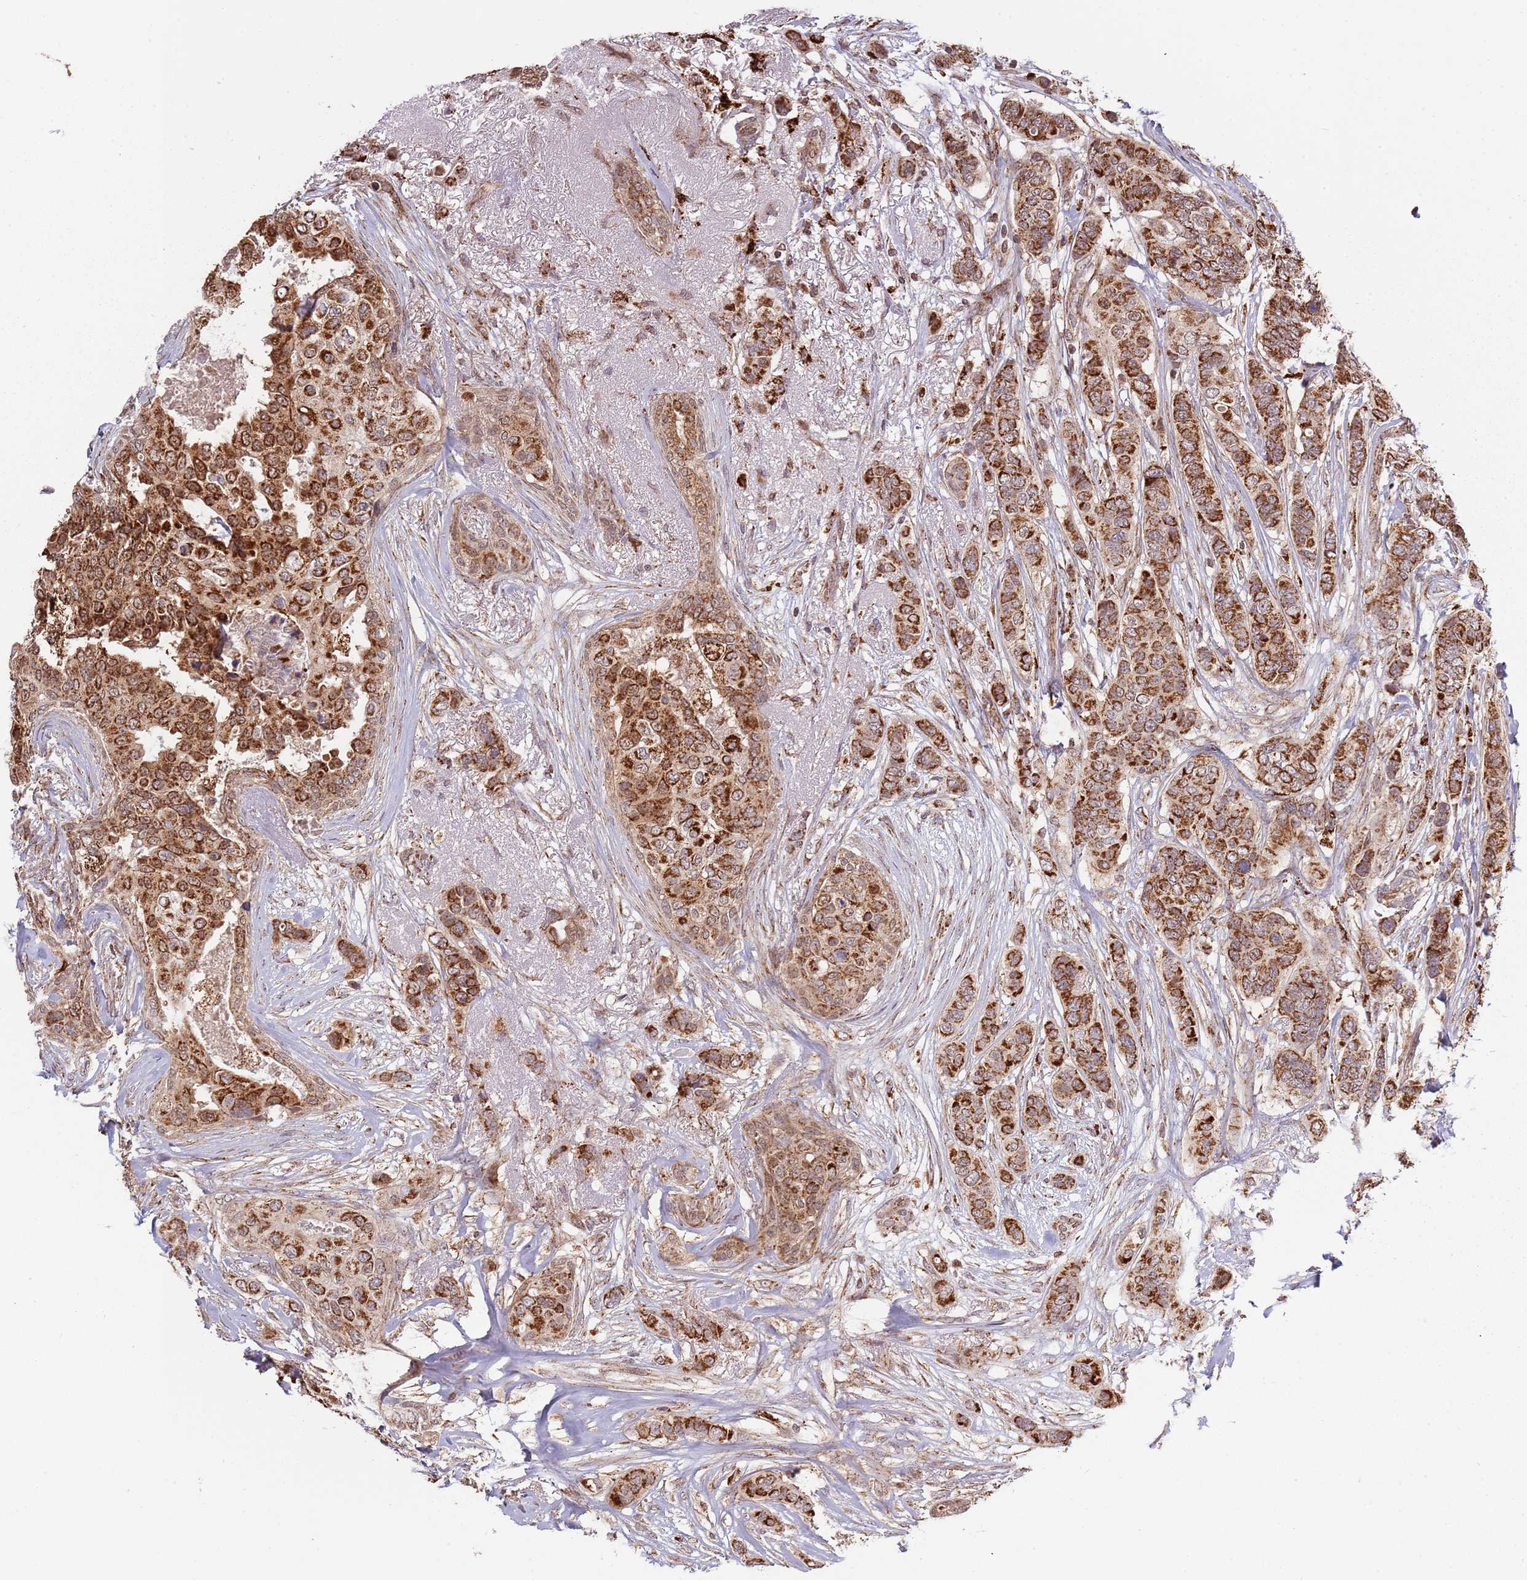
{"staining": {"intensity": "strong", "quantity": ">75%", "location": "cytoplasmic/membranous"}, "tissue": "breast cancer", "cell_type": "Tumor cells", "image_type": "cancer", "snomed": [{"axis": "morphology", "description": "Lobular carcinoma"}, {"axis": "topography", "description": "Breast"}], "caption": "Breast cancer tissue exhibits strong cytoplasmic/membranous positivity in about >75% of tumor cells, visualized by immunohistochemistry. (DAB (3,3'-diaminobenzidine) = brown stain, brightfield microscopy at high magnification).", "gene": "IL17RD", "patient": {"sex": "female", "age": 51}}